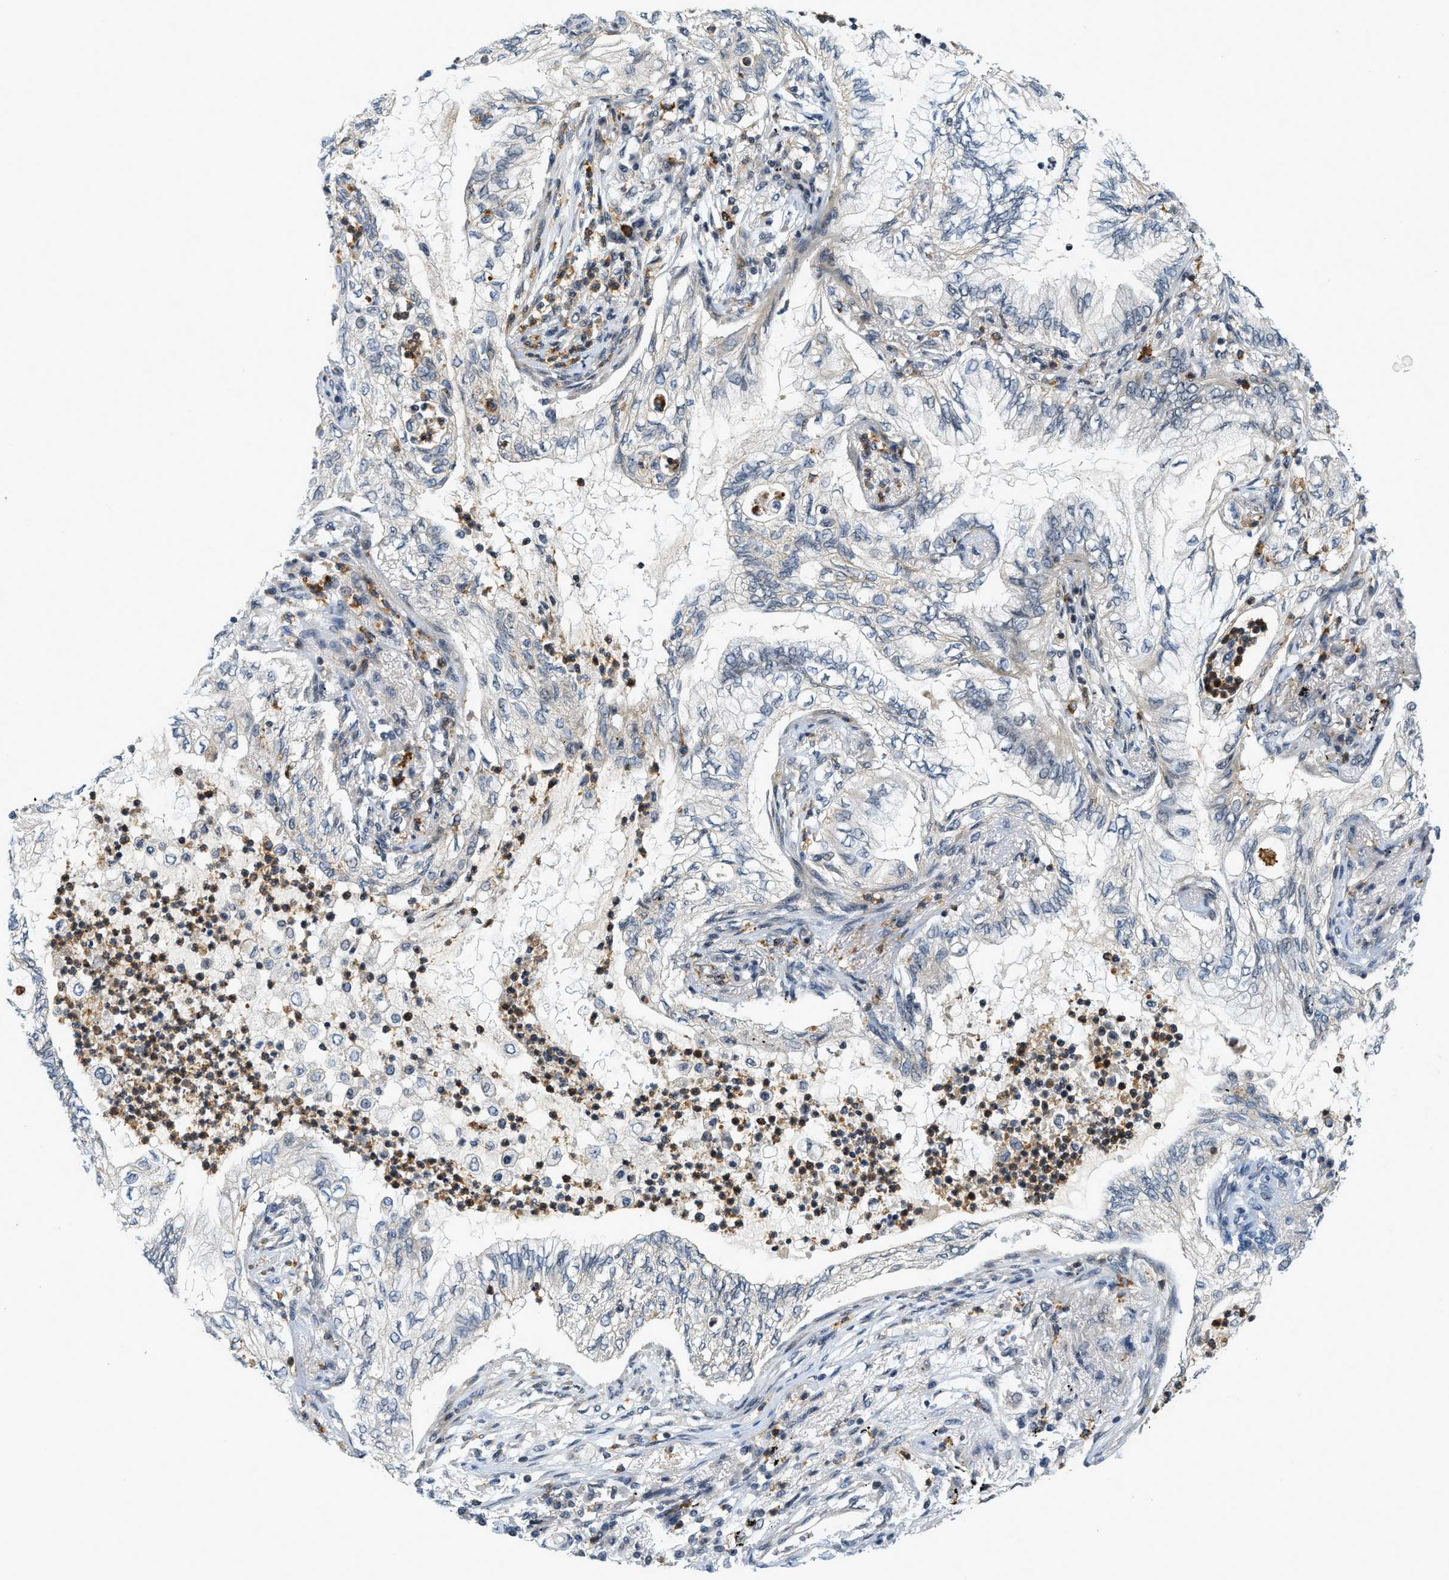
{"staining": {"intensity": "negative", "quantity": "none", "location": "none"}, "tissue": "lung cancer", "cell_type": "Tumor cells", "image_type": "cancer", "snomed": [{"axis": "morphology", "description": "Normal tissue, NOS"}, {"axis": "morphology", "description": "Adenocarcinoma, NOS"}, {"axis": "topography", "description": "Bronchus"}, {"axis": "topography", "description": "Lung"}], "caption": "Tumor cells are negative for protein expression in human lung cancer.", "gene": "KMT2A", "patient": {"sex": "female", "age": 70}}